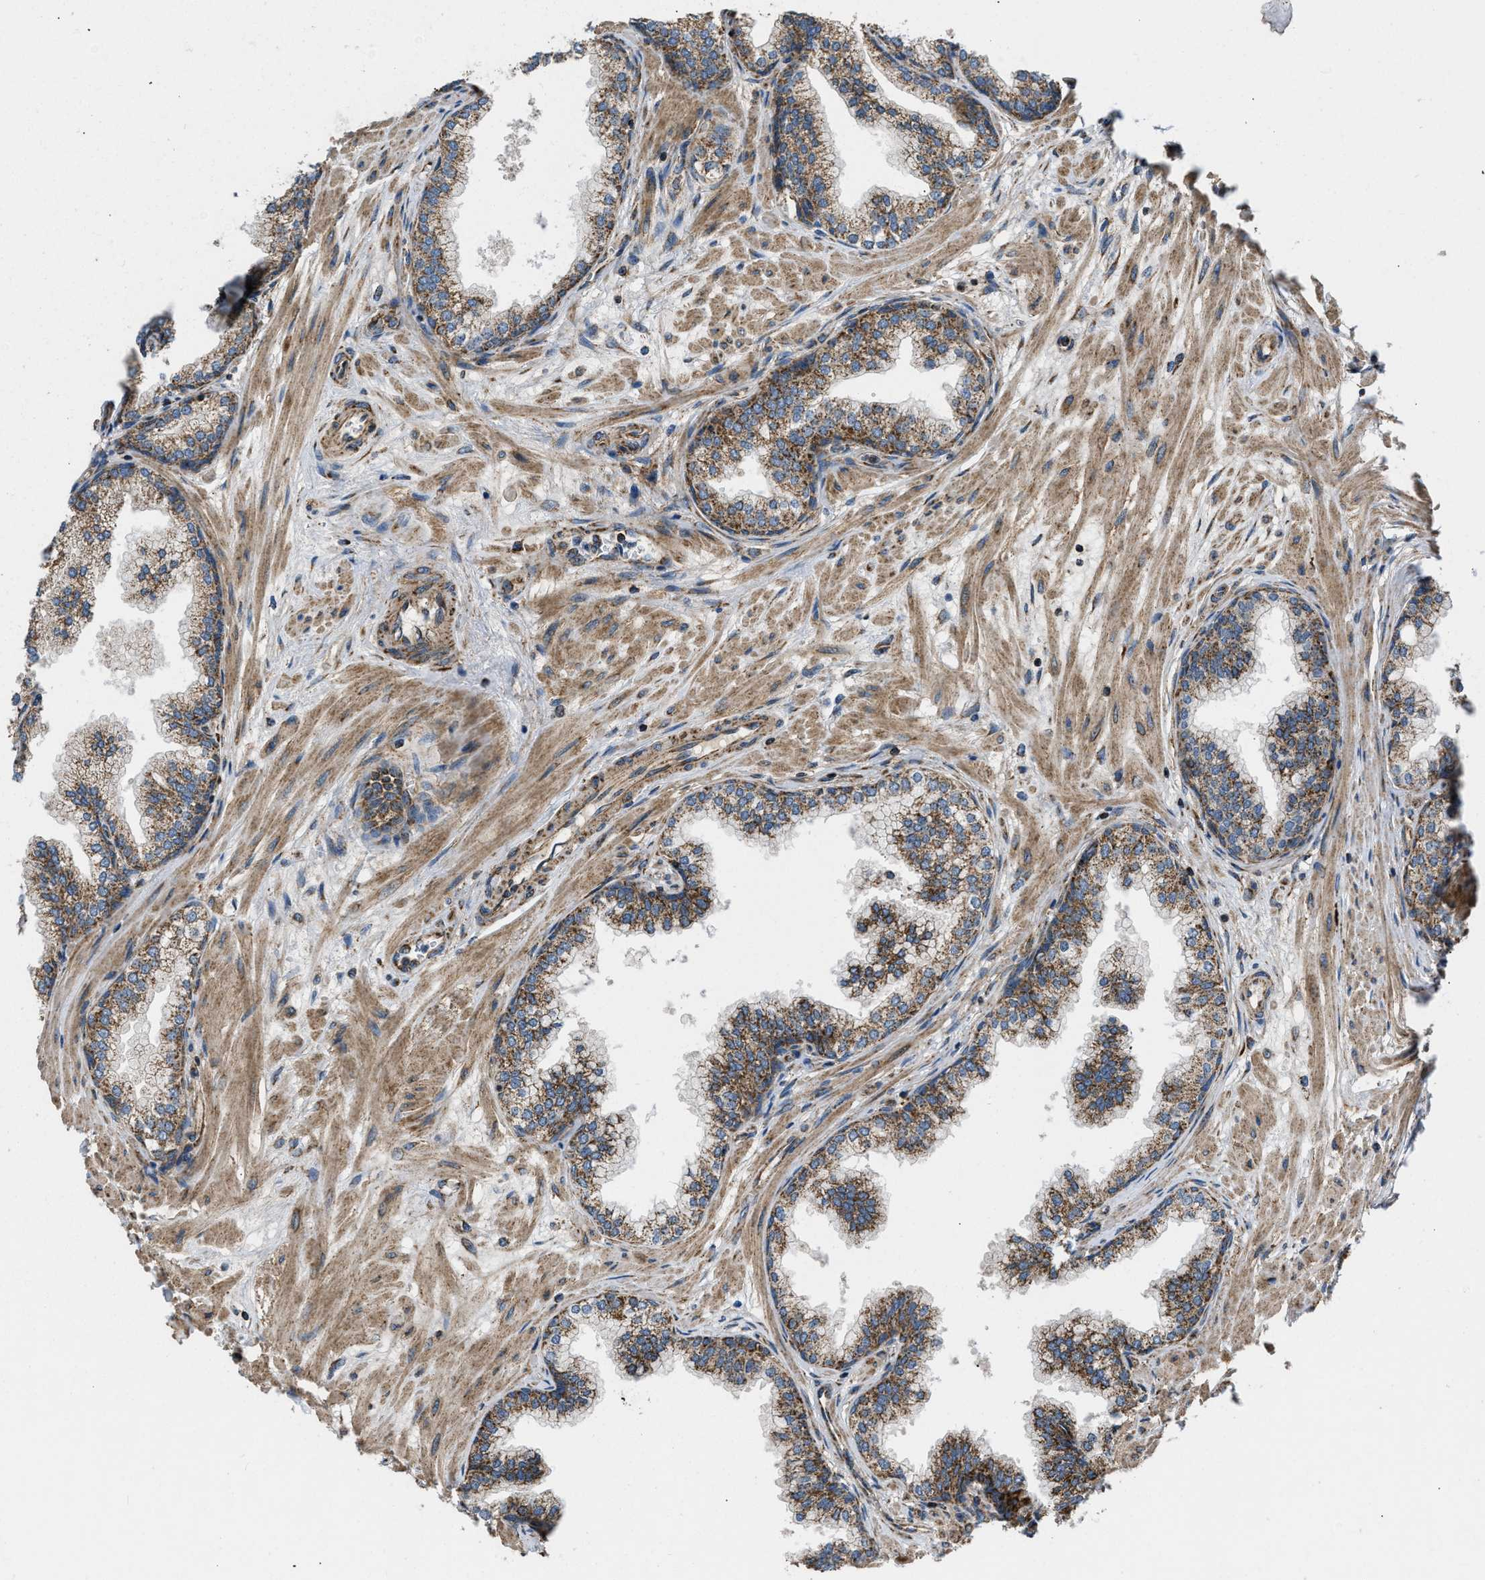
{"staining": {"intensity": "strong", "quantity": ">75%", "location": "cytoplasmic/membranous"}, "tissue": "prostate", "cell_type": "Glandular cells", "image_type": "normal", "snomed": [{"axis": "morphology", "description": "Normal tissue, NOS"}, {"axis": "morphology", "description": "Urothelial carcinoma, Low grade"}, {"axis": "topography", "description": "Urinary bladder"}, {"axis": "topography", "description": "Prostate"}], "caption": "Prostate stained with DAB (3,3'-diaminobenzidine) IHC exhibits high levels of strong cytoplasmic/membranous positivity in approximately >75% of glandular cells. (IHC, brightfield microscopy, high magnification).", "gene": "OPTN", "patient": {"sex": "male", "age": 60}}